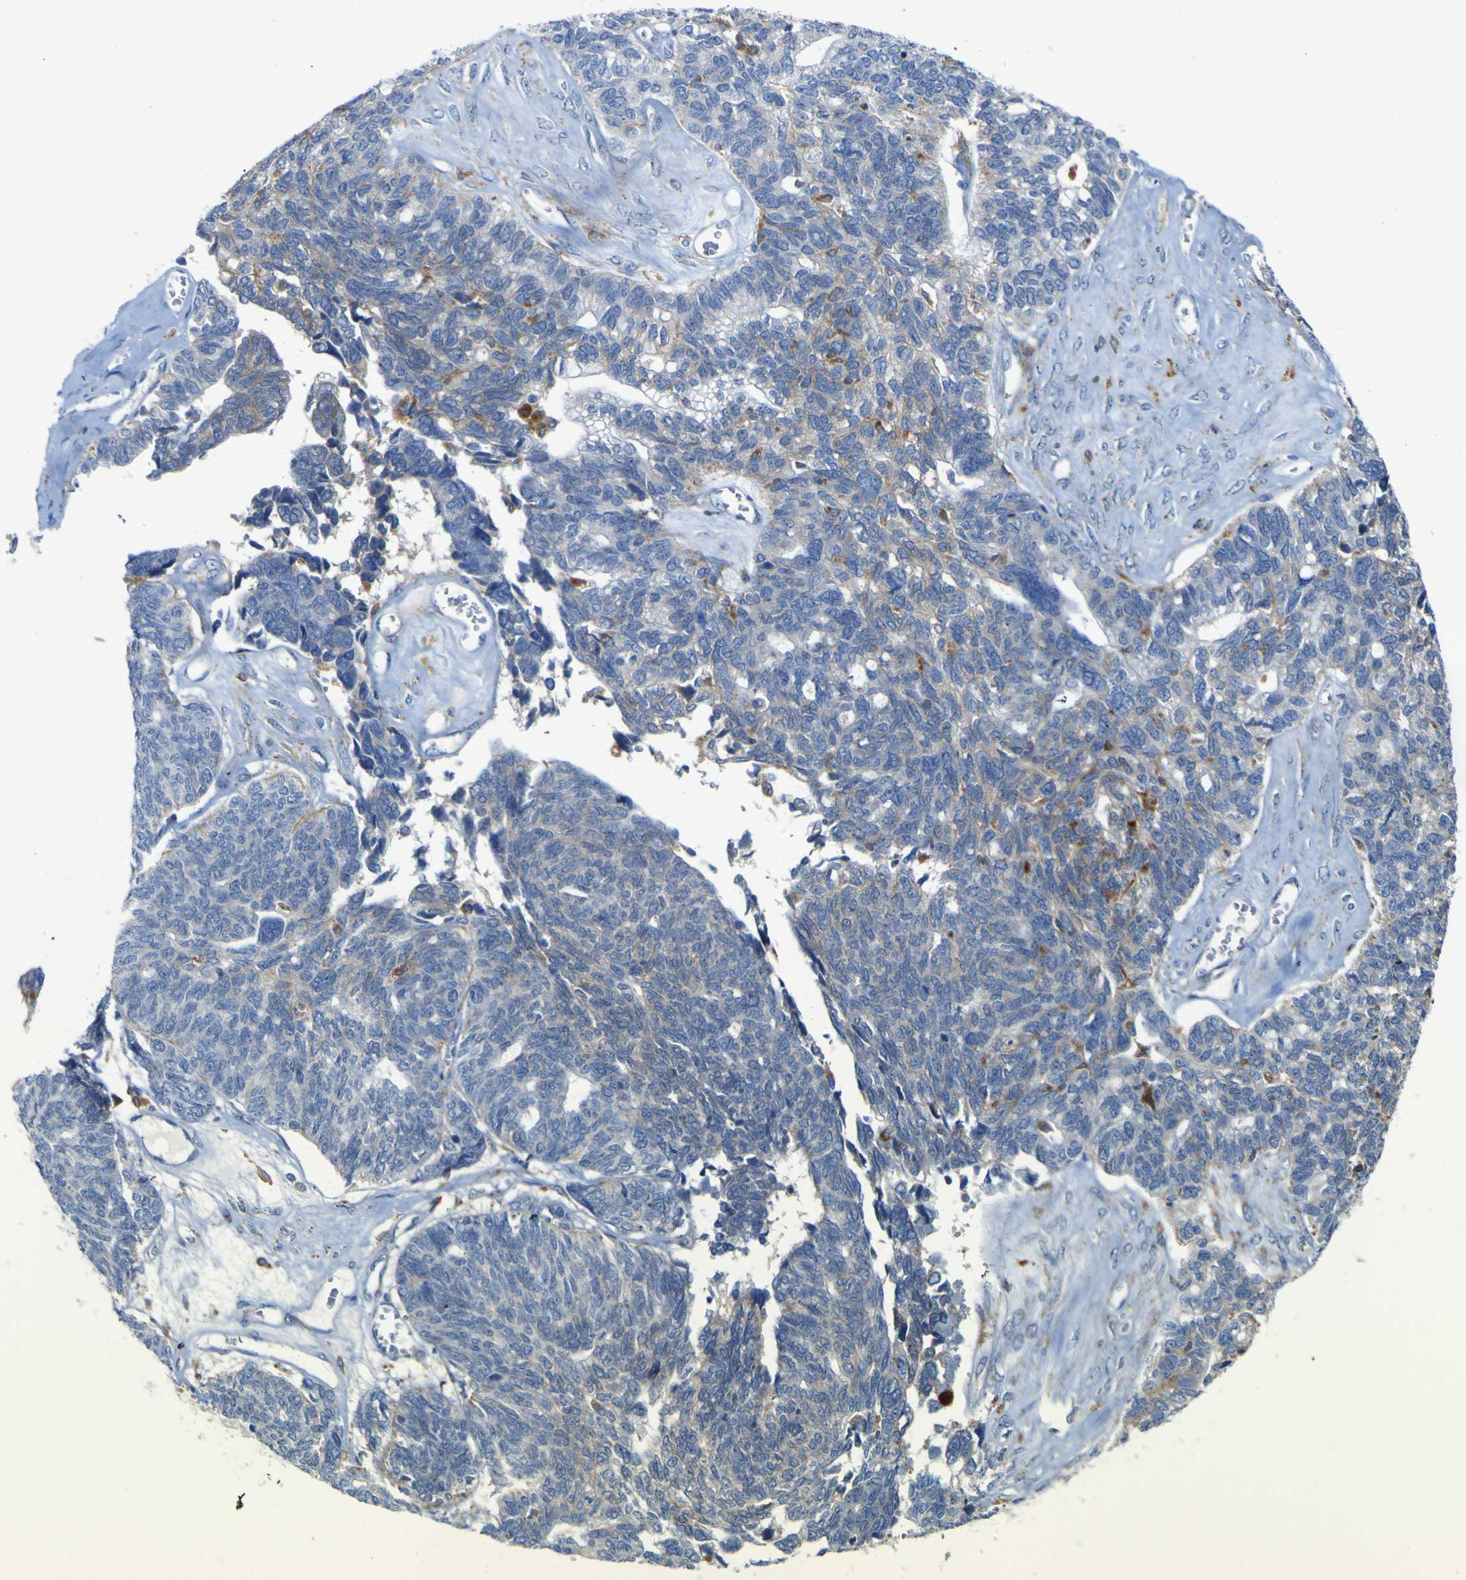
{"staining": {"intensity": "strong", "quantity": "<25%", "location": "cytoplasmic/membranous"}, "tissue": "ovarian cancer", "cell_type": "Tumor cells", "image_type": "cancer", "snomed": [{"axis": "morphology", "description": "Cystadenocarcinoma, serous, NOS"}, {"axis": "topography", "description": "Ovary"}], "caption": "Immunohistochemical staining of human ovarian cancer displays medium levels of strong cytoplasmic/membranous staining in approximately <25% of tumor cells.", "gene": "PTPRF", "patient": {"sex": "female", "age": 79}}